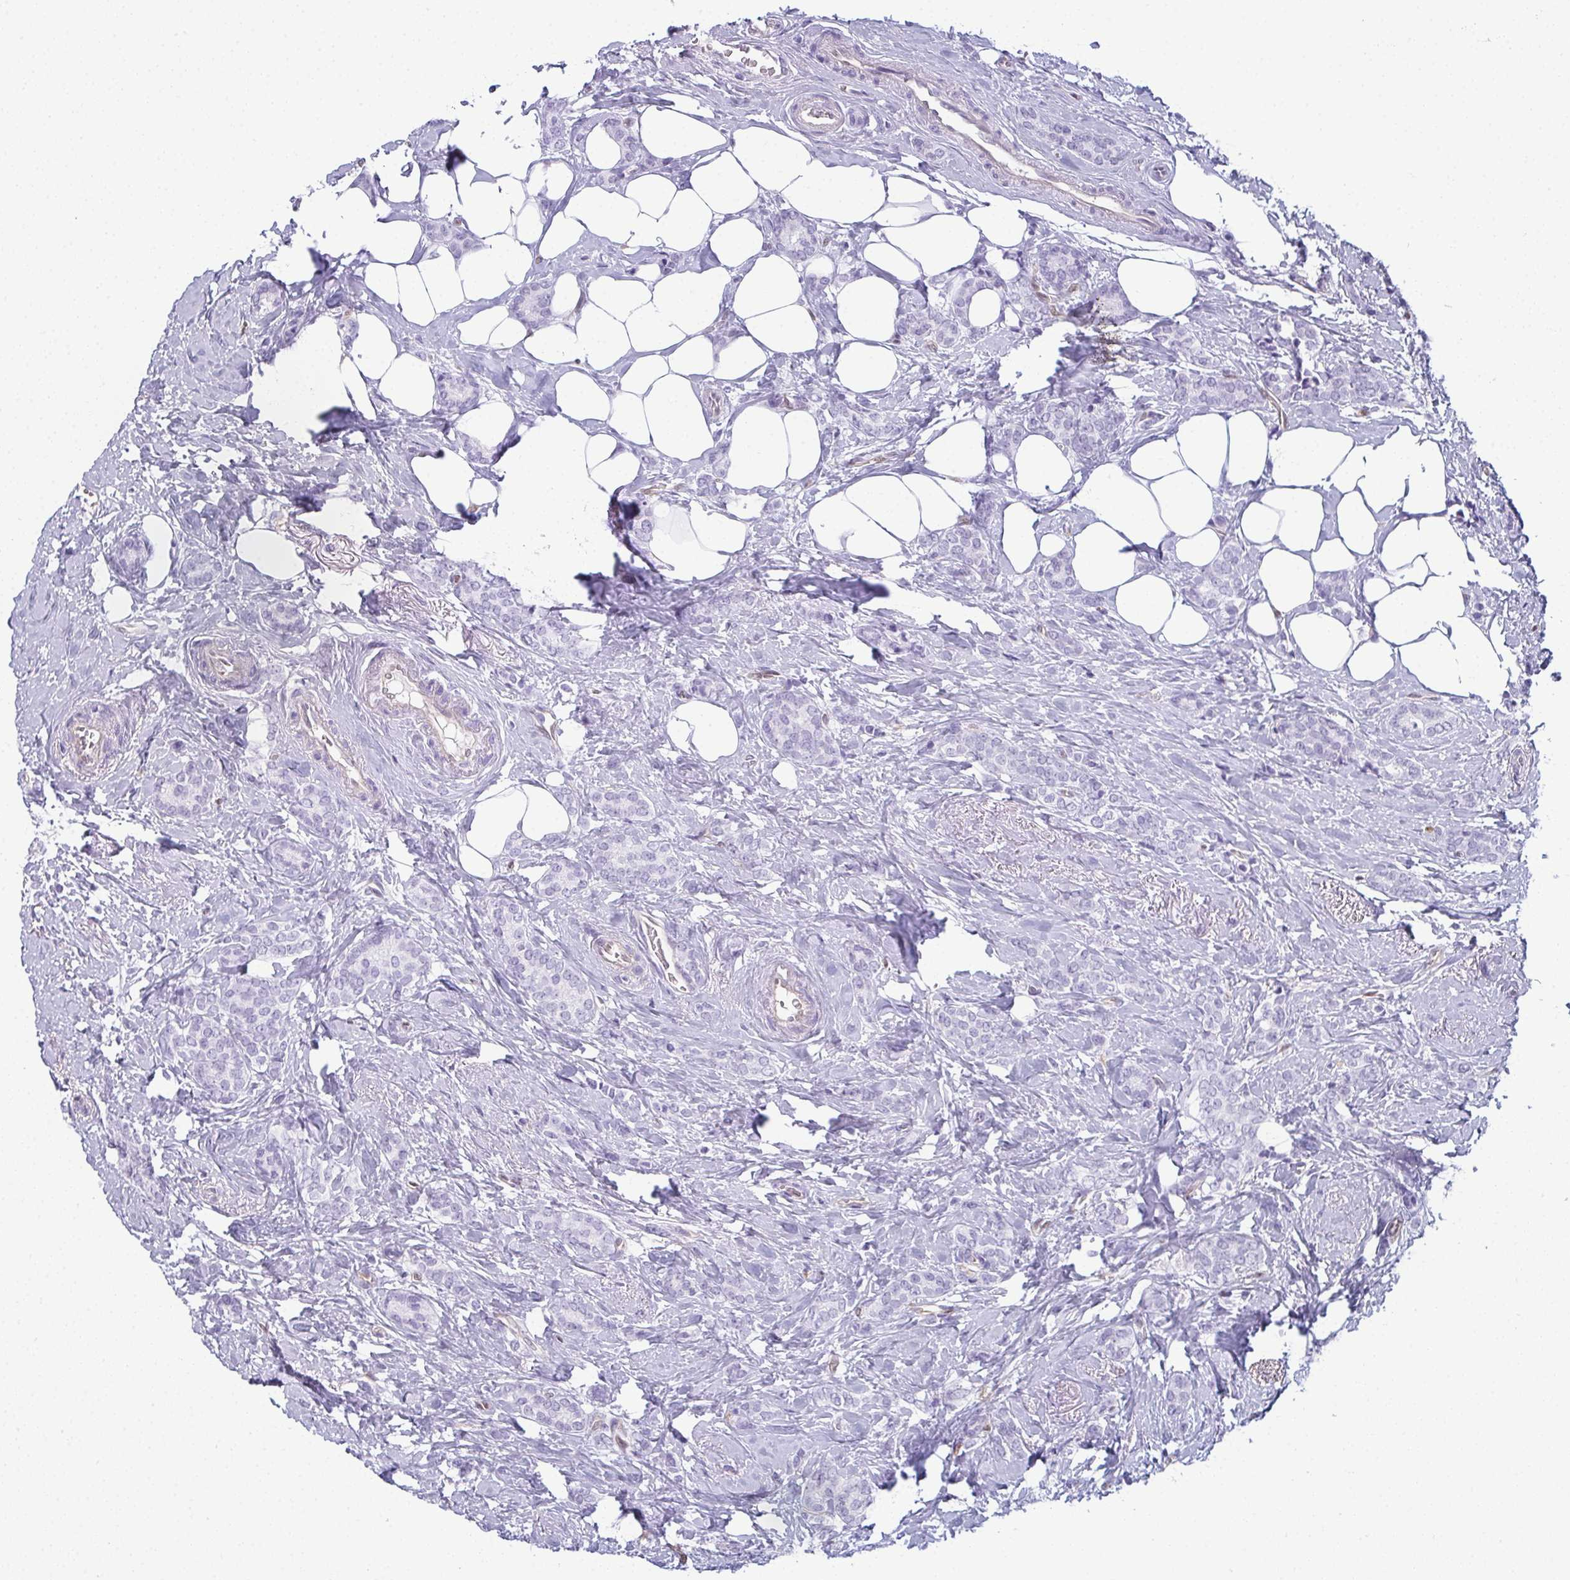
{"staining": {"intensity": "negative", "quantity": "none", "location": "none"}, "tissue": "breast cancer", "cell_type": "Tumor cells", "image_type": "cancer", "snomed": [{"axis": "morphology", "description": "Normal tissue, NOS"}, {"axis": "morphology", "description": "Duct carcinoma"}, {"axis": "topography", "description": "Breast"}], "caption": "The photomicrograph displays no significant expression in tumor cells of breast intraductal carcinoma.", "gene": "CDA", "patient": {"sex": "female", "age": 77}}